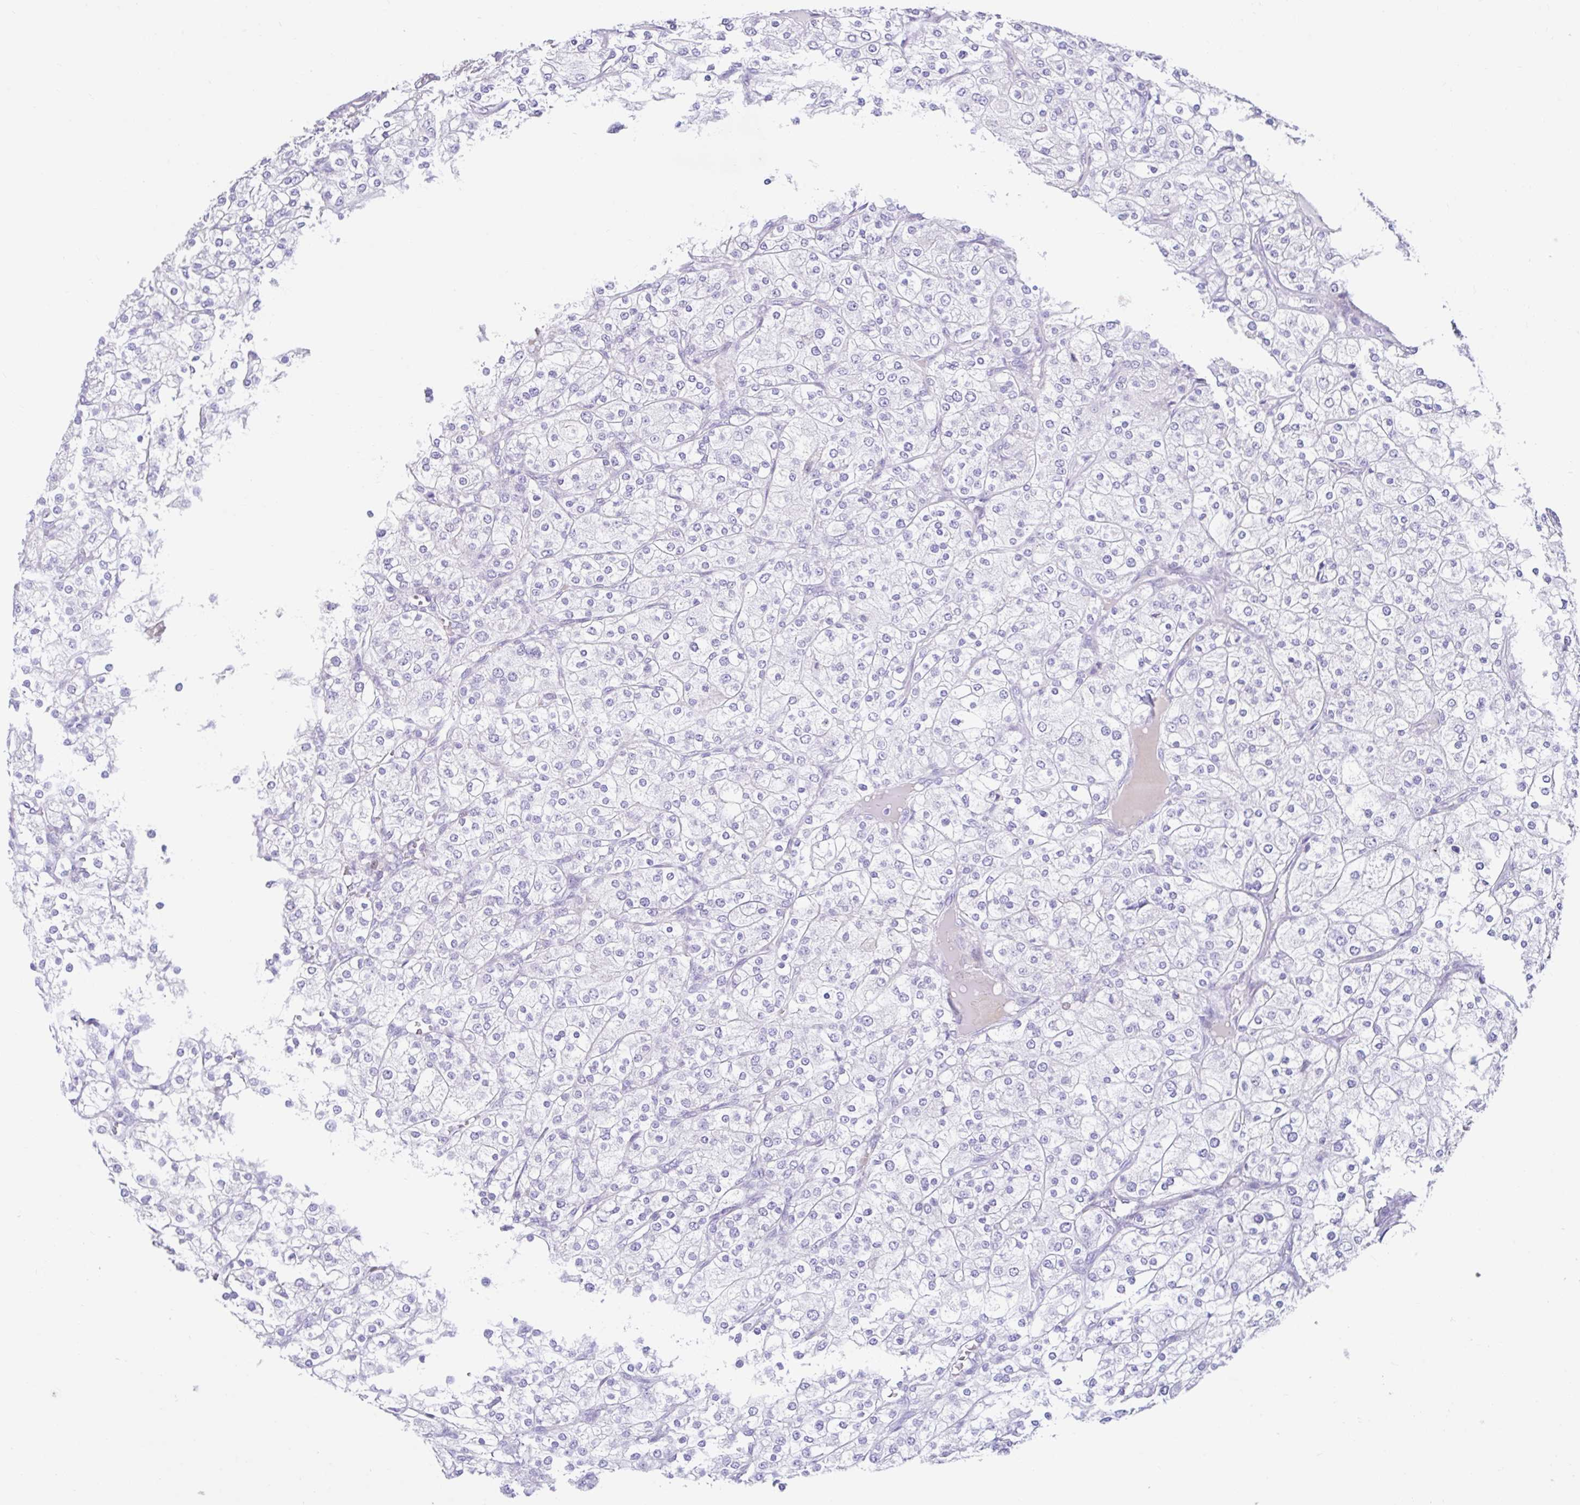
{"staining": {"intensity": "negative", "quantity": "none", "location": "none"}, "tissue": "renal cancer", "cell_type": "Tumor cells", "image_type": "cancer", "snomed": [{"axis": "morphology", "description": "Adenocarcinoma, NOS"}, {"axis": "topography", "description": "Kidney"}], "caption": "This image is of renal cancer (adenocarcinoma) stained with IHC to label a protein in brown with the nuclei are counter-stained blue. There is no staining in tumor cells.", "gene": "NHLH2", "patient": {"sex": "male", "age": 80}}